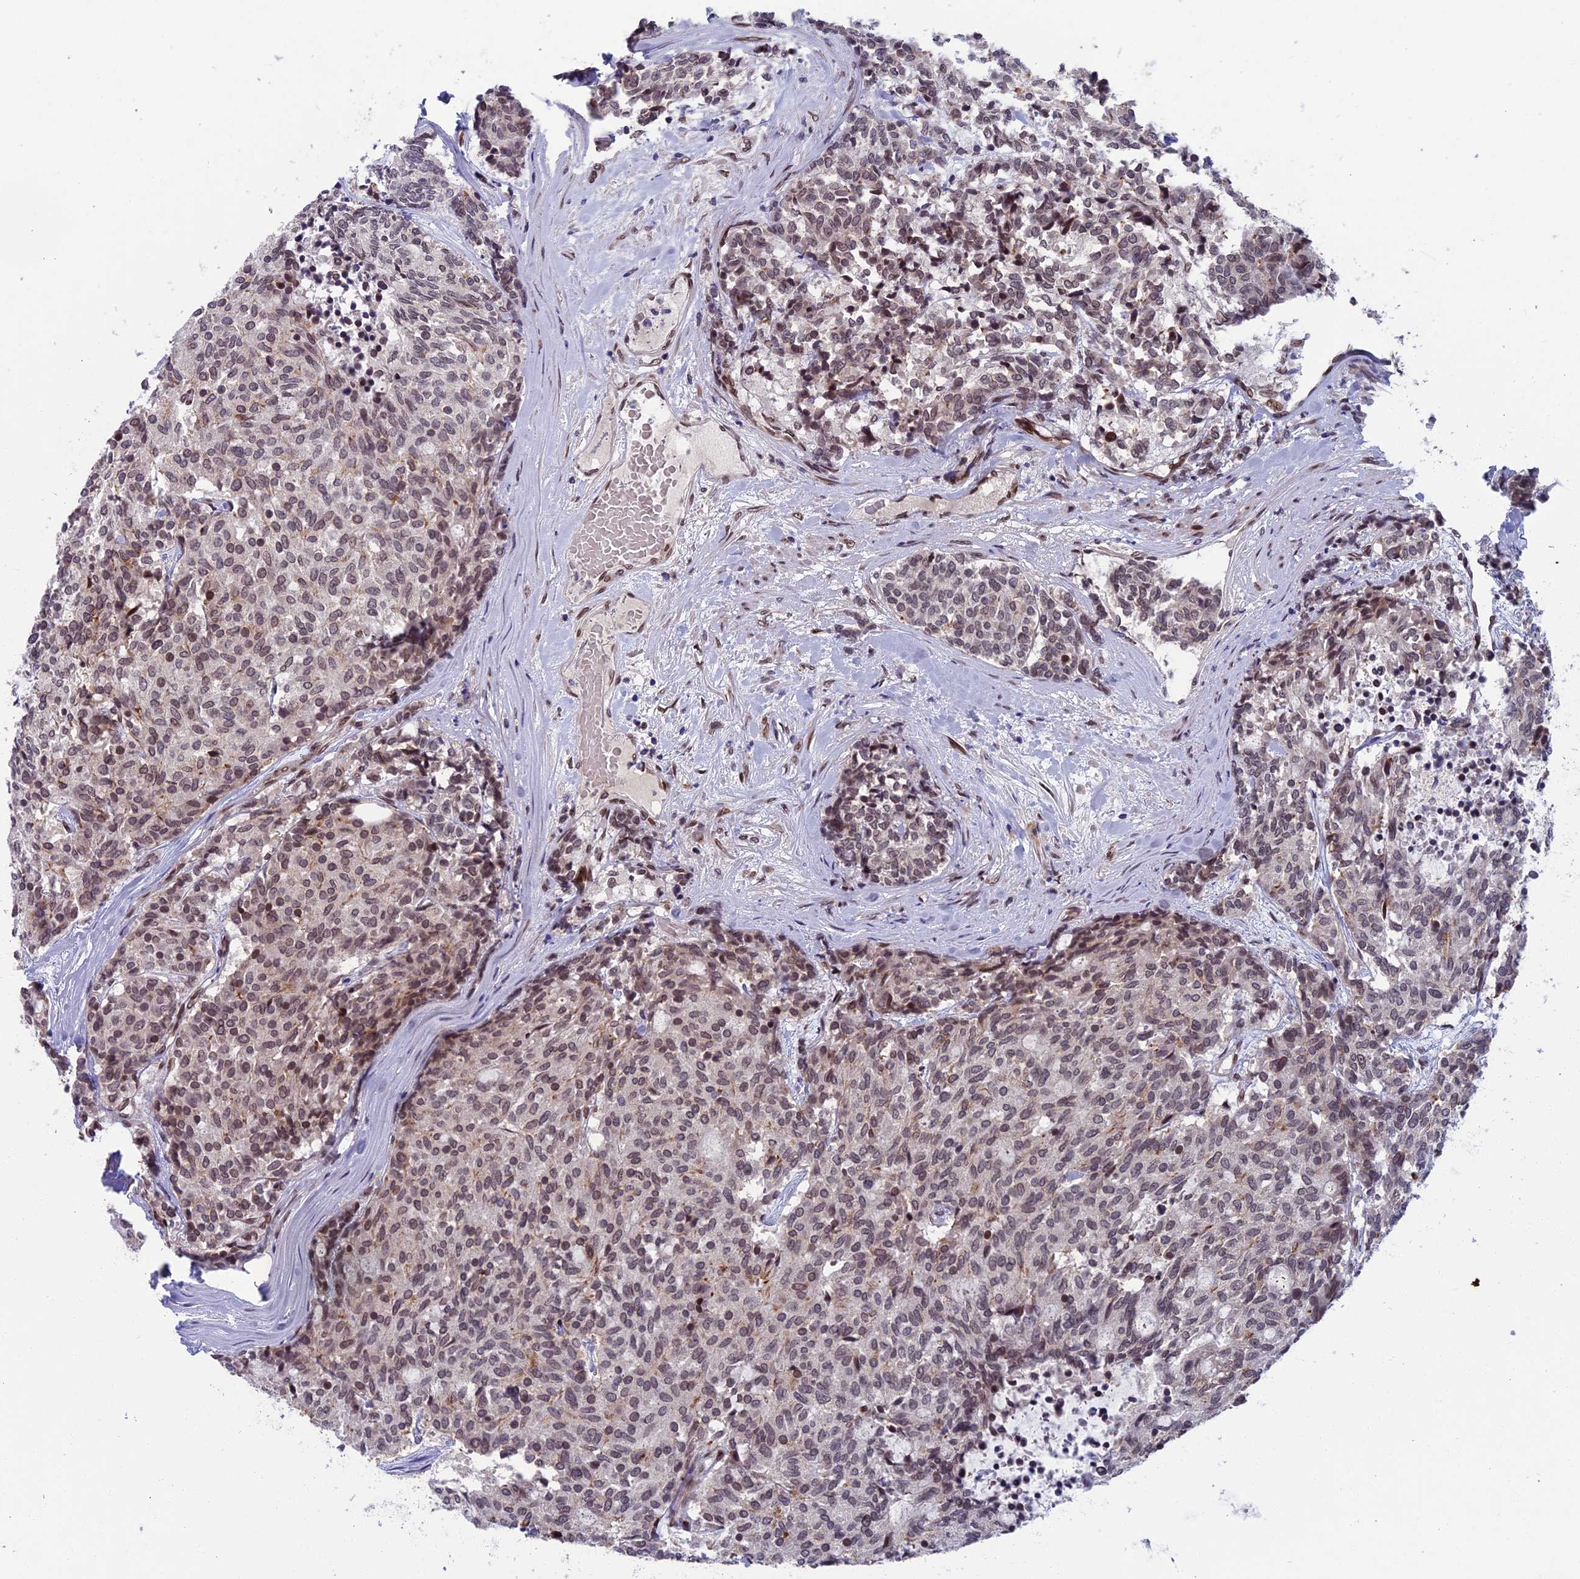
{"staining": {"intensity": "weak", "quantity": "25%-75%", "location": "nuclear"}, "tissue": "carcinoid", "cell_type": "Tumor cells", "image_type": "cancer", "snomed": [{"axis": "morphology", "description": "Carcinoid, malignant, NOS"}, {"axis": "topography", "description": "Pancreas"}], "caption": "Human carcinoid (malignant) stained with a brown dye shows weak nuclear positive positivity in approximately 25%-75% of tumor cells.", "gene": "GPSM1", "patient": {"sex": "female", "age": 54}}